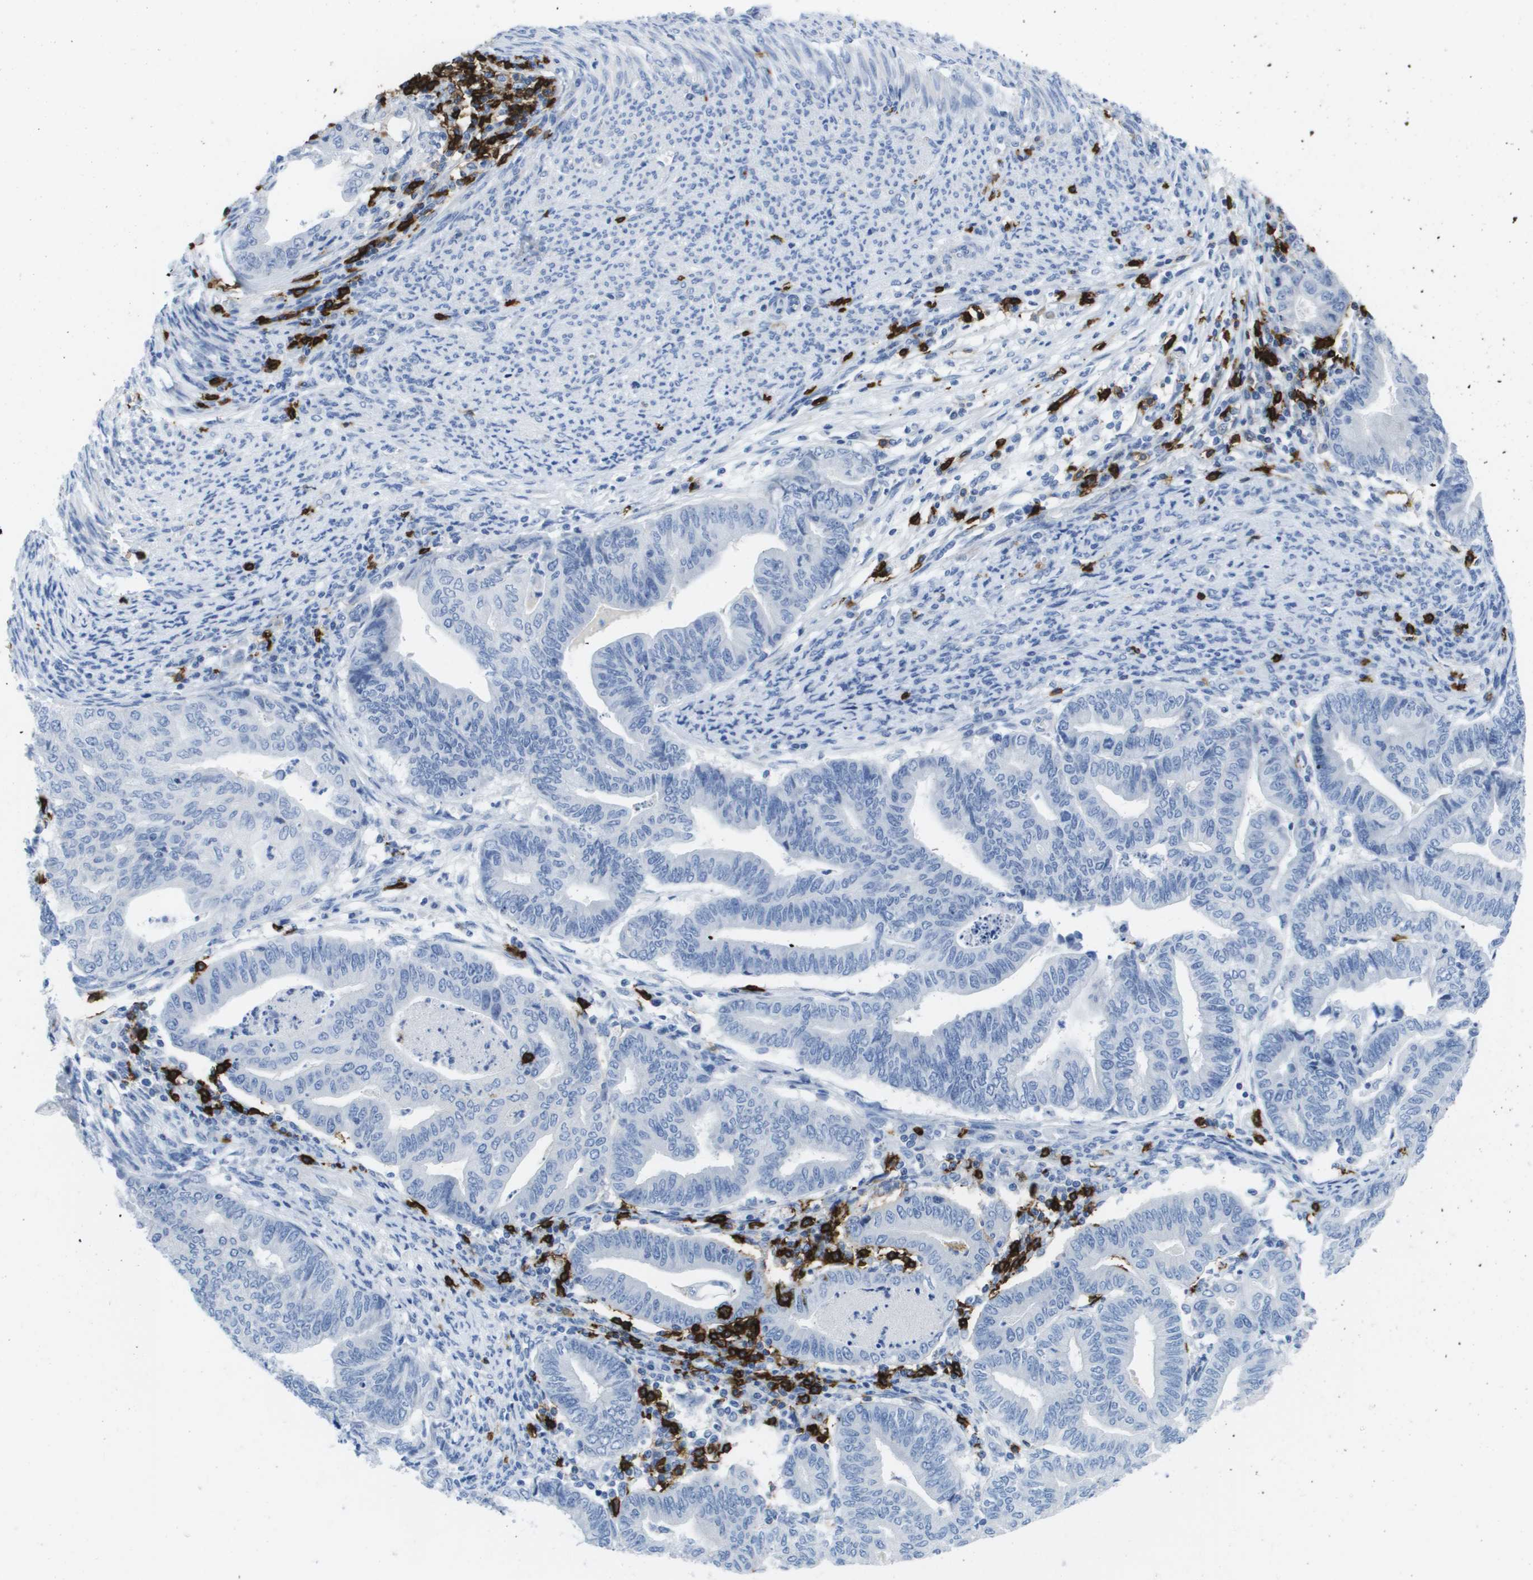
{"staining": {"intensity": "negative", "quantity": "none", "location": "none"}, "tissue": "endometrial cancer", "cell_type": "Tumor cells", "image_type": "cancer", "snomed": [{"axis": "morphology", "description": "Adenocarcinoma, NOS"}, {"axis": "topography", "description": "Endometrium"}], "caption": "IHC histopathology image of endometrial cancer stained for a protein (brown), which reveals no positivity in tumor cells.", "gene": "MS4A1", "patient": {"sex": "female", "age": 79}}